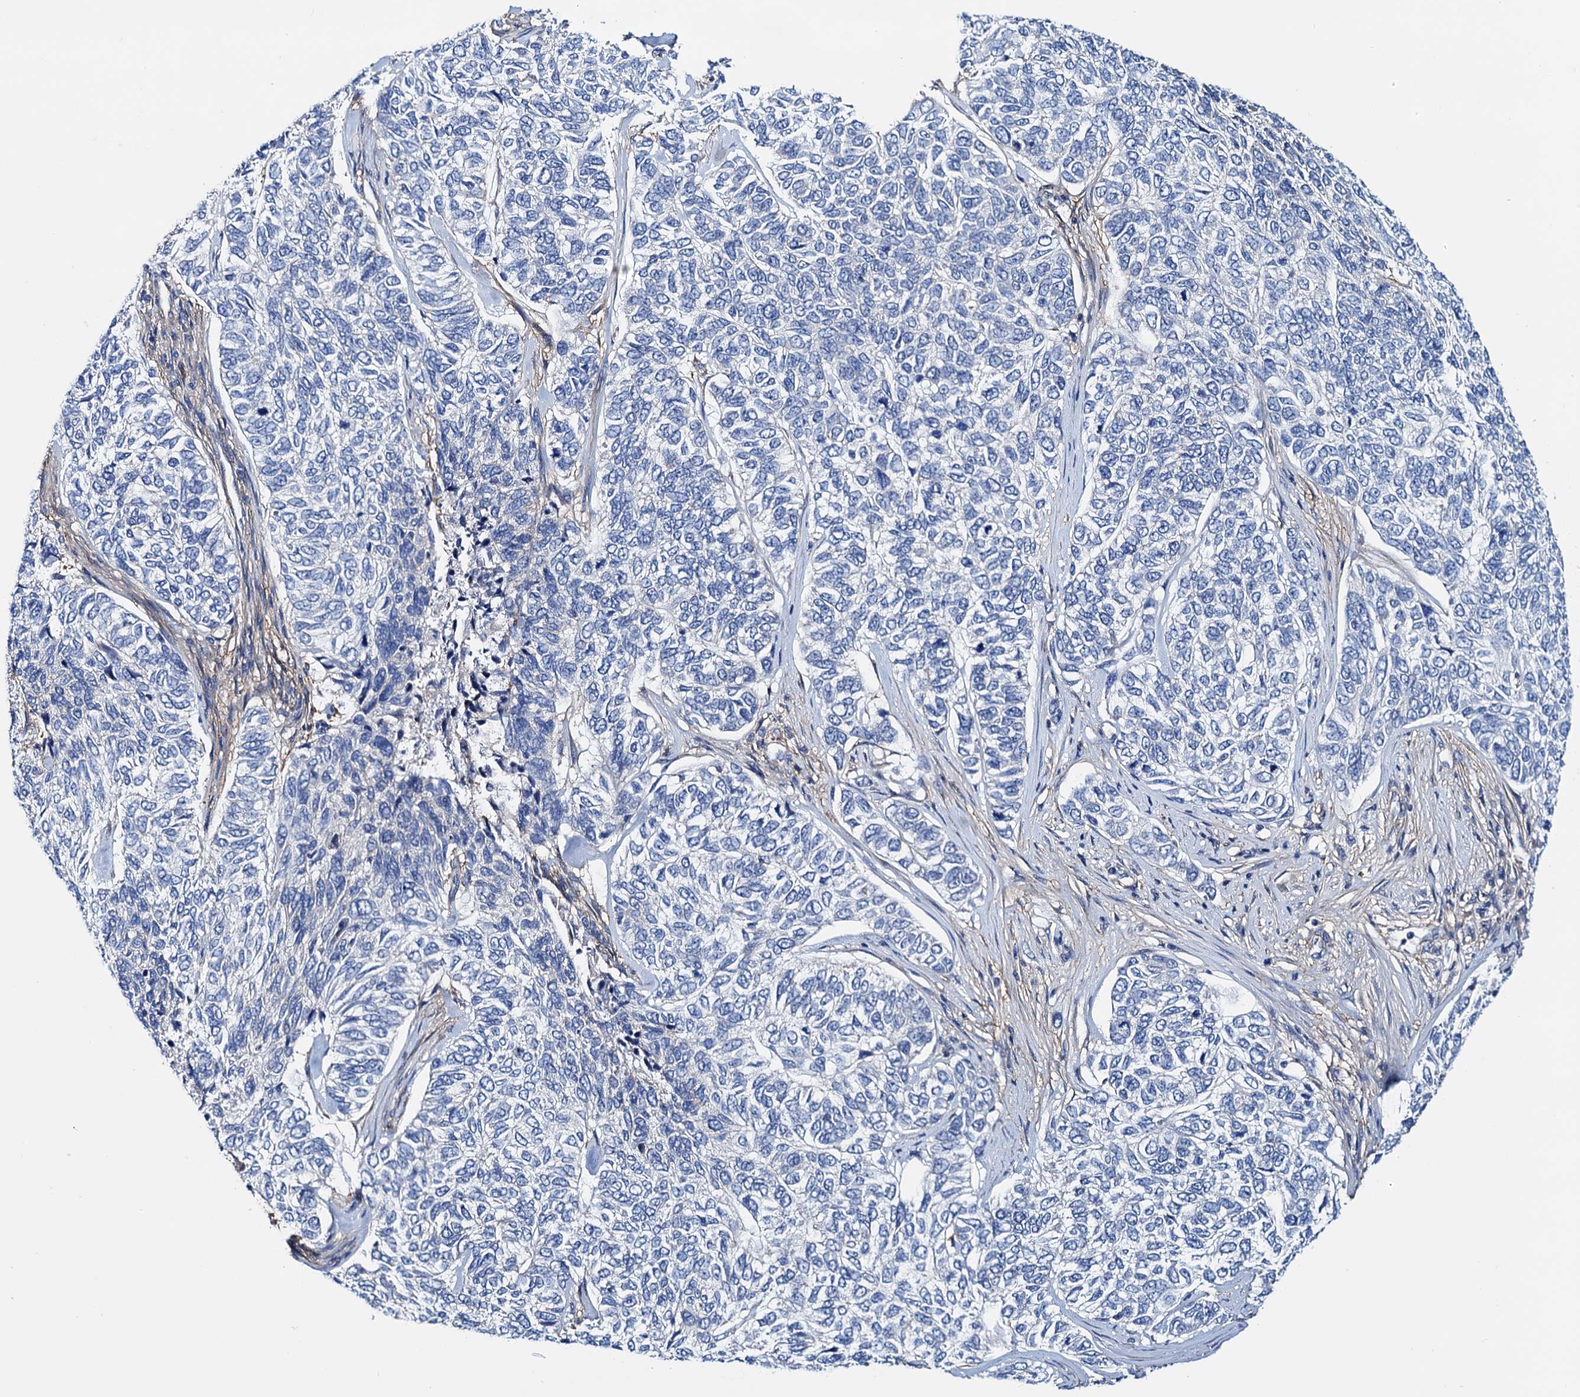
{"staining": {"intensity": "negative", "quantity": "none", "location": "none"}, "tissue": "skin cancer", "cell_type": "Tumor cells", "image_type": "cancer", "snomed": [{"axis": "morphology", "description": "Basal cell carcinoma"}, {"axis": "topography", "description": "Skin"}], "caption": "This is an immunohistochemistry (IHC) micrograph of basal cell carcinoma (skin). There is no expression in tumor cells.", "gene": "GCOM1", "patient": {"sex": "female", "age": 65}}